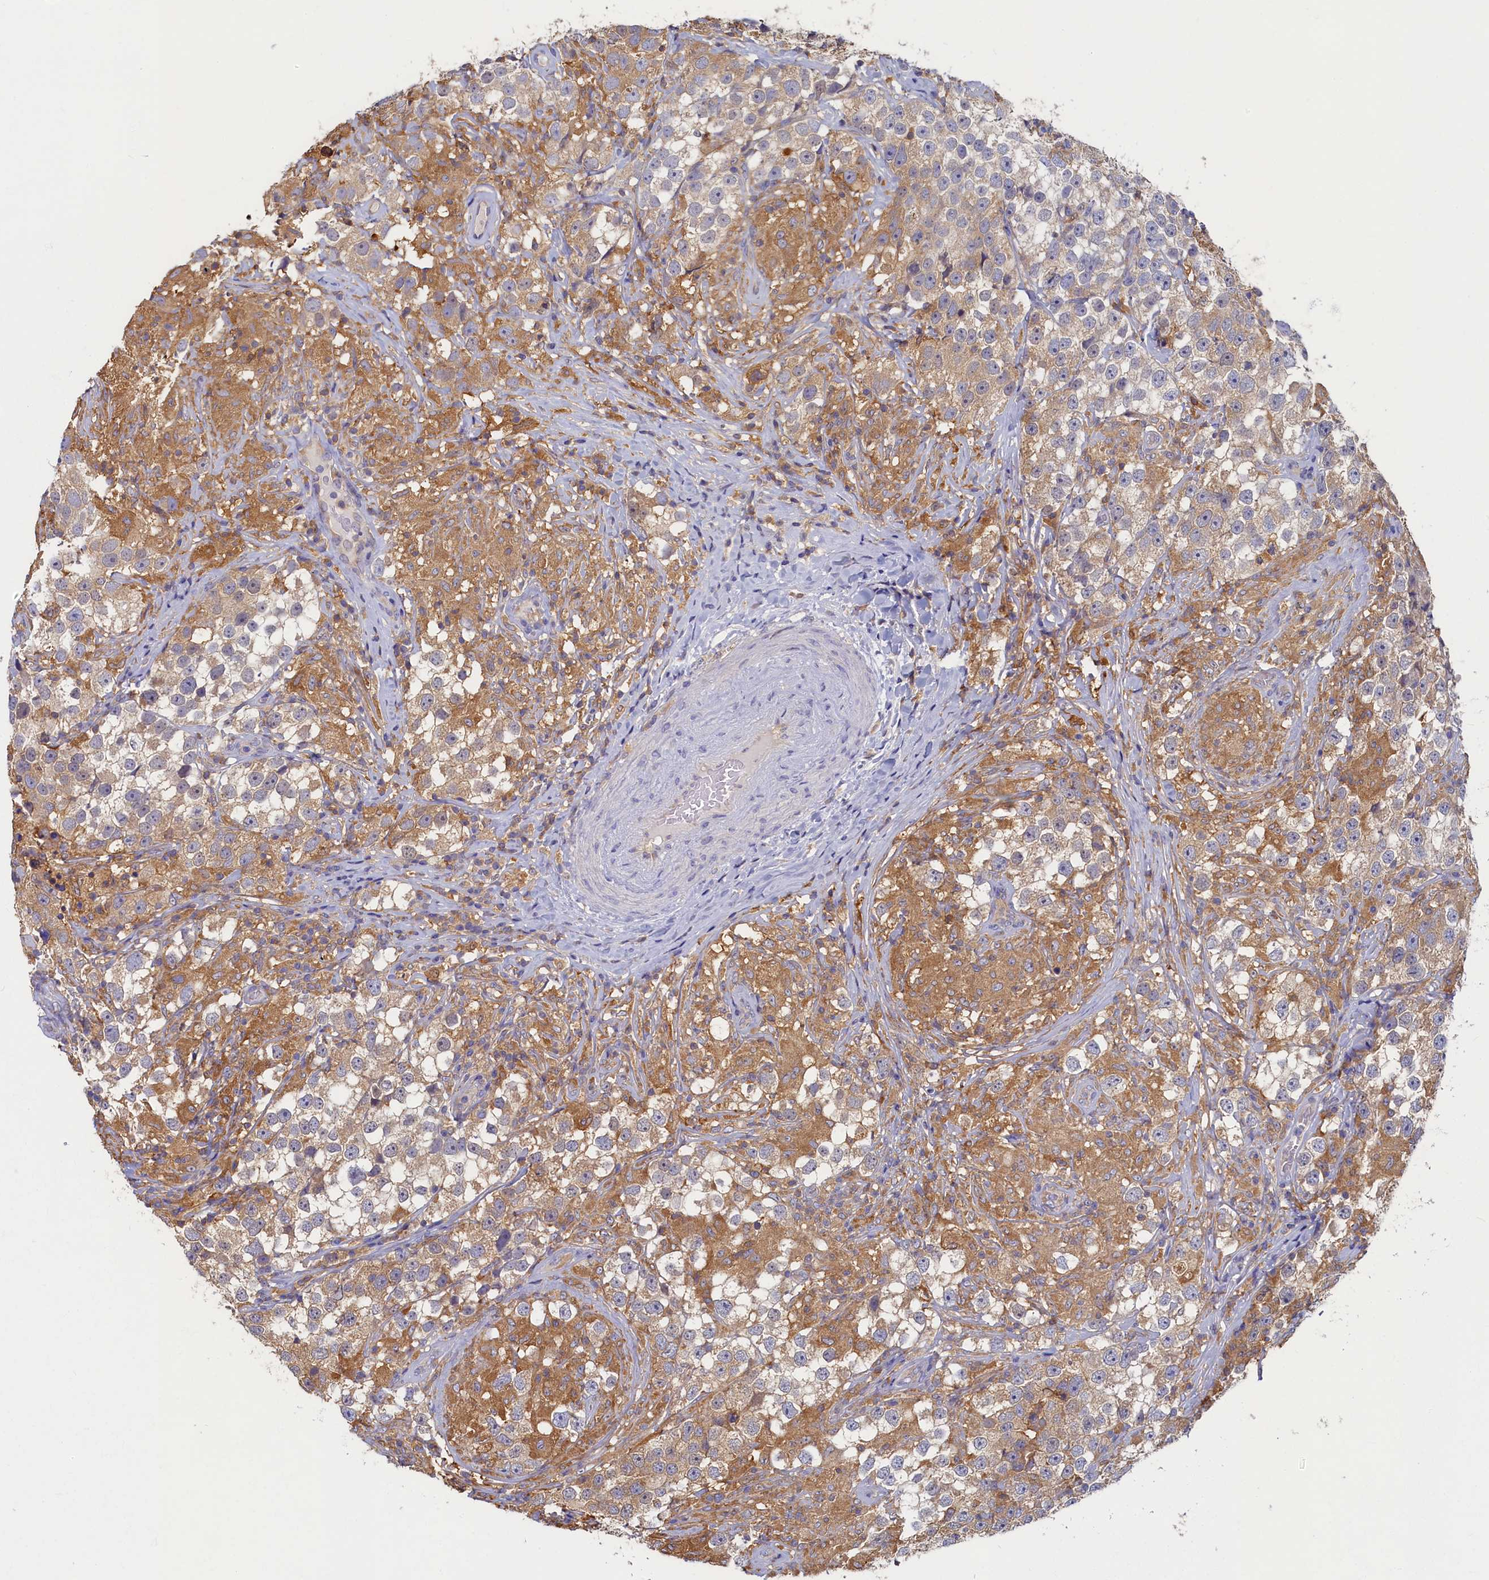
{"staining": {"intensity": "weak", "quantity": "25%-75%", "location": "cytoplasmic/membranous"}, "tissue": "testis cancer", "cell_type": "Tumor cells", "image_type": "cancer", "snomed": [{"axis": "morphology", "description": "Seminoma, NOS"}, {"axis": "topography", "description": "Testis"}], "caption": "Protein staining of testis cancer tissue shows weak cytoplasmic/membranous staining in about 25%-75% of tumor cells.", "gene": "TIMM8B", "patient": {"sex": "male", "age": 46}}